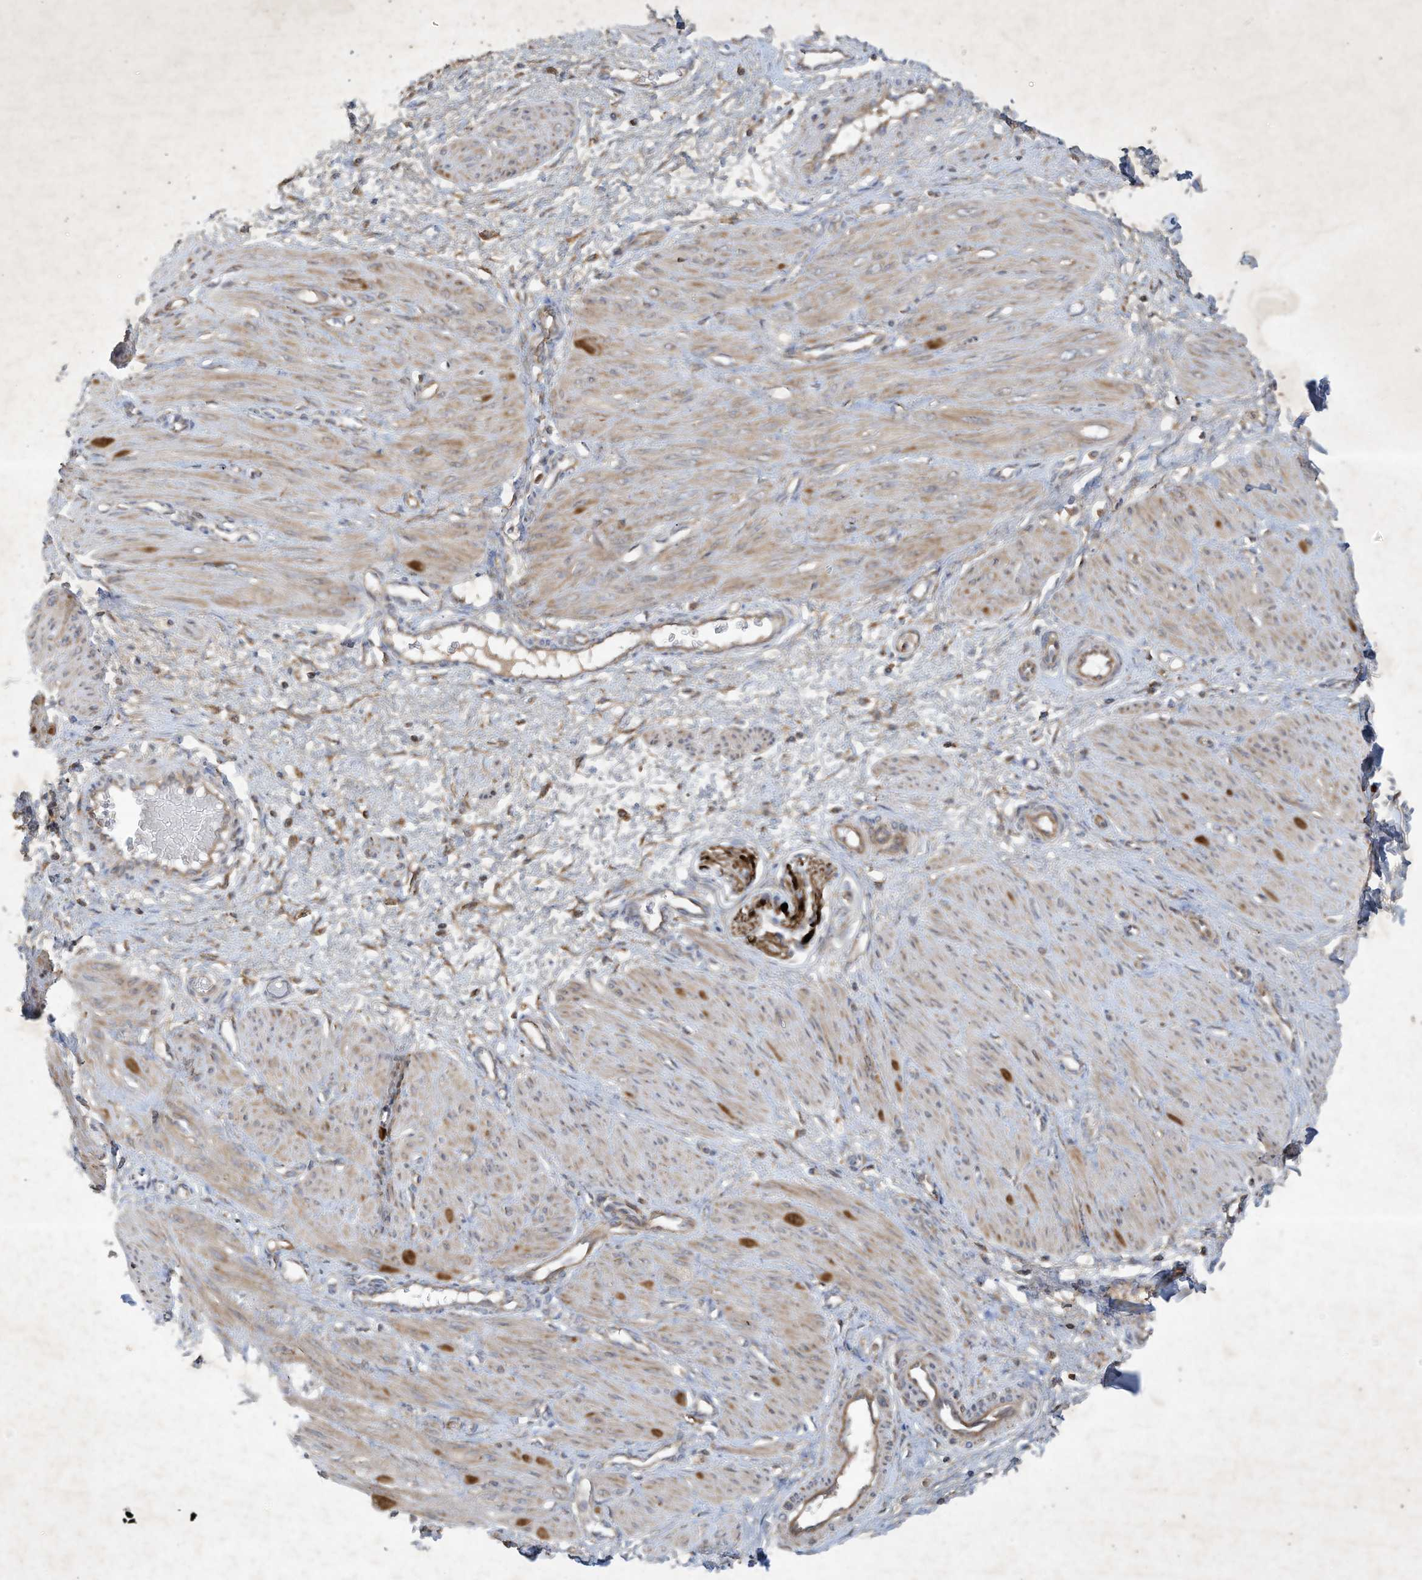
{"staining": {"intensity": "weak", "quantity": "25%-75%", "location": "cytoplasmic/membranous"}, "tissue": "smooth muscle", "cell_type": "Smooth muscle cells", "image_type": "normal", "snomed": [{"axis": "morphology", "description": "Normal tissue, NOS"}, {"axis": "topography", "description": "Endometrium"}], "caption": "Immunohistochemistry staining of benign smooth muscle, which demonstrates low levels of weak cytoplasmic/membranous expression in about 25%-75% of smooth muscle cells indicating weak cytoplasmic/membranous protein positivity. The staining was performed using DAB (3,3'-diaminobenzidine) (brown) for protein detection and nuclei were counterstained in hematoxylin (blue).", "gene": "SYNJ2", "patient": {"sex": "female", "age": 33}}